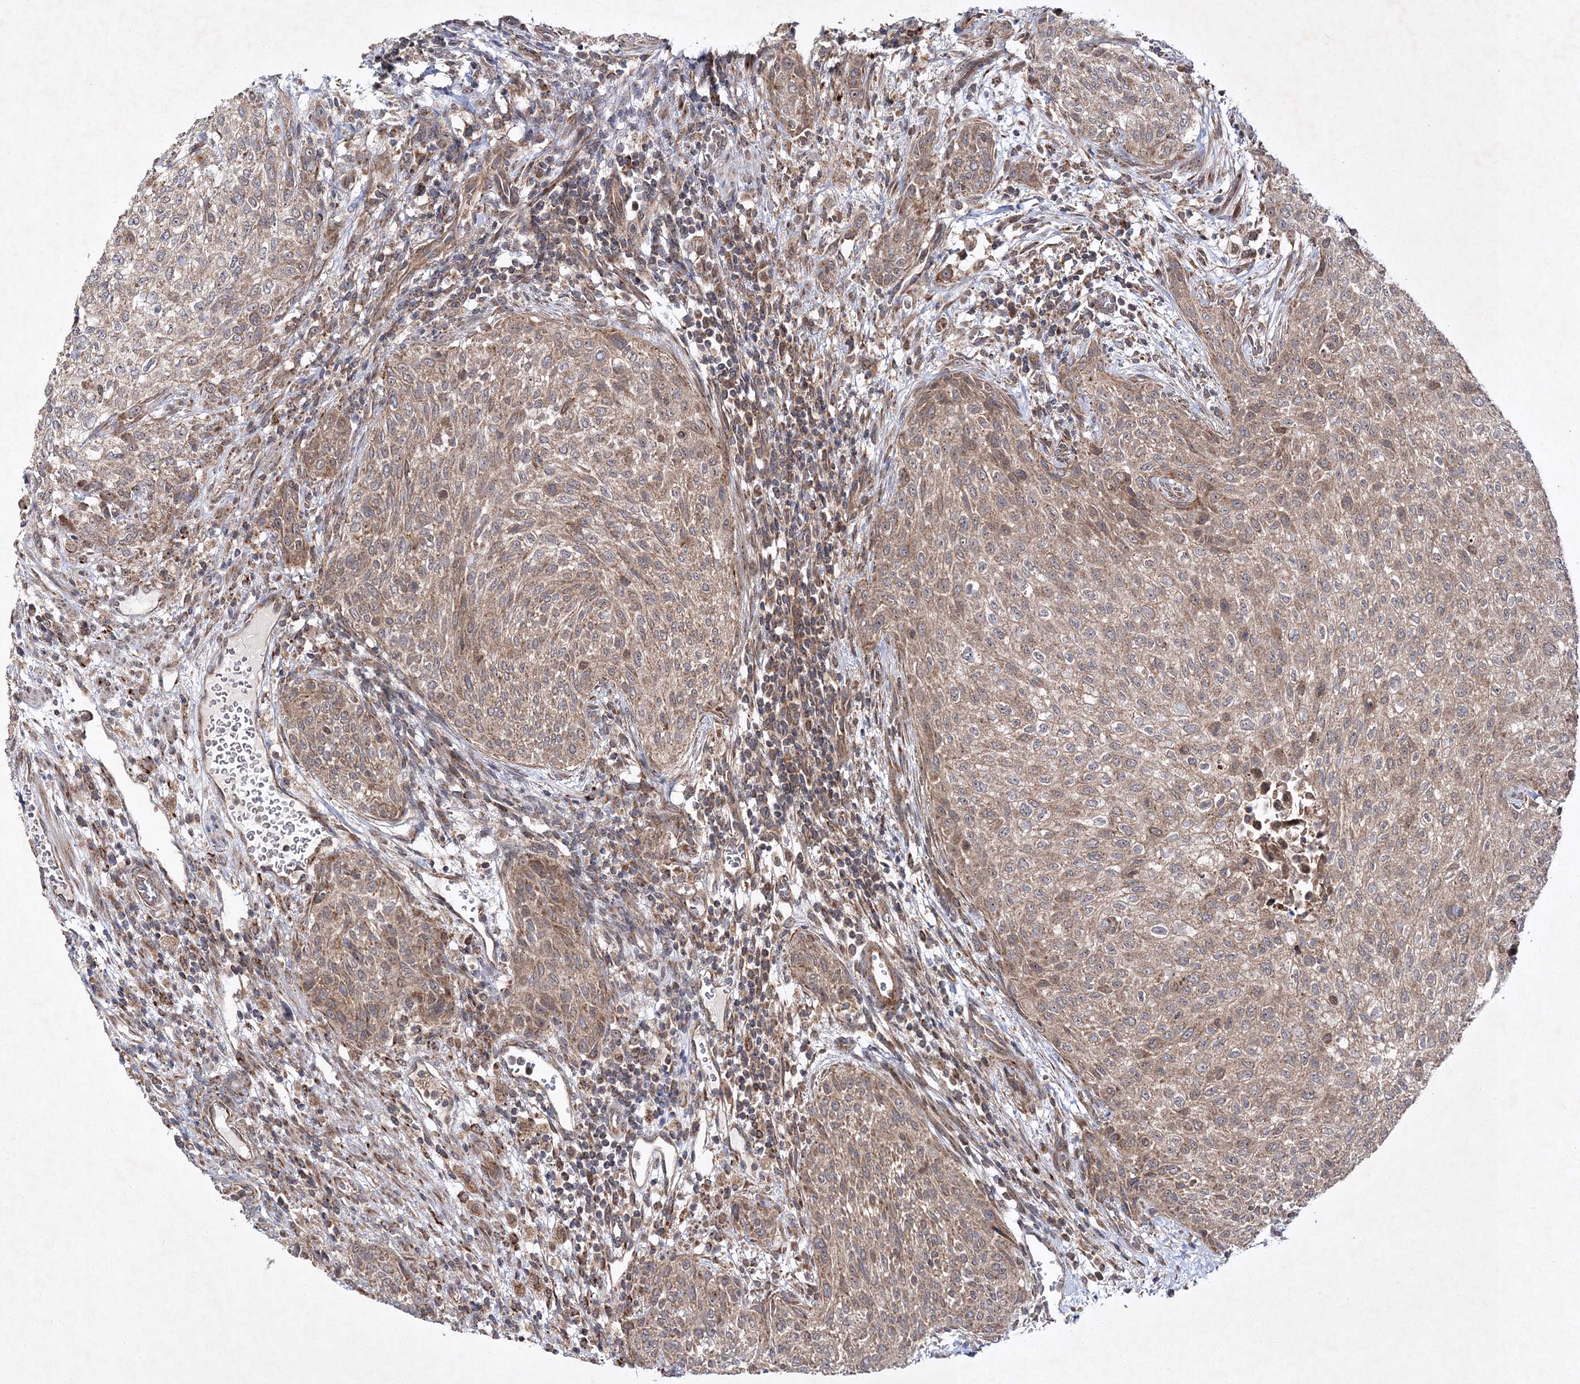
{"staining": {"intensity": "moderate", "quantity": "25%-75%", "location": "cytoplasmic/membranous"}, "tissue": "urothelial cancer", "cell_type": "Tumor cells", "image_type": "cancer", "snomed": [{"axis": "morphology", "description": "Urothelial carcinoma, High grade"}, {"axis": "topography", "description": "Urinary bladder"}], "caption": "Urothelial cancer stained with a protein marker displays moderate staining in tumor cells.", "gene": "SCRN3", "patient": {"sex": "male", "age": 35}}